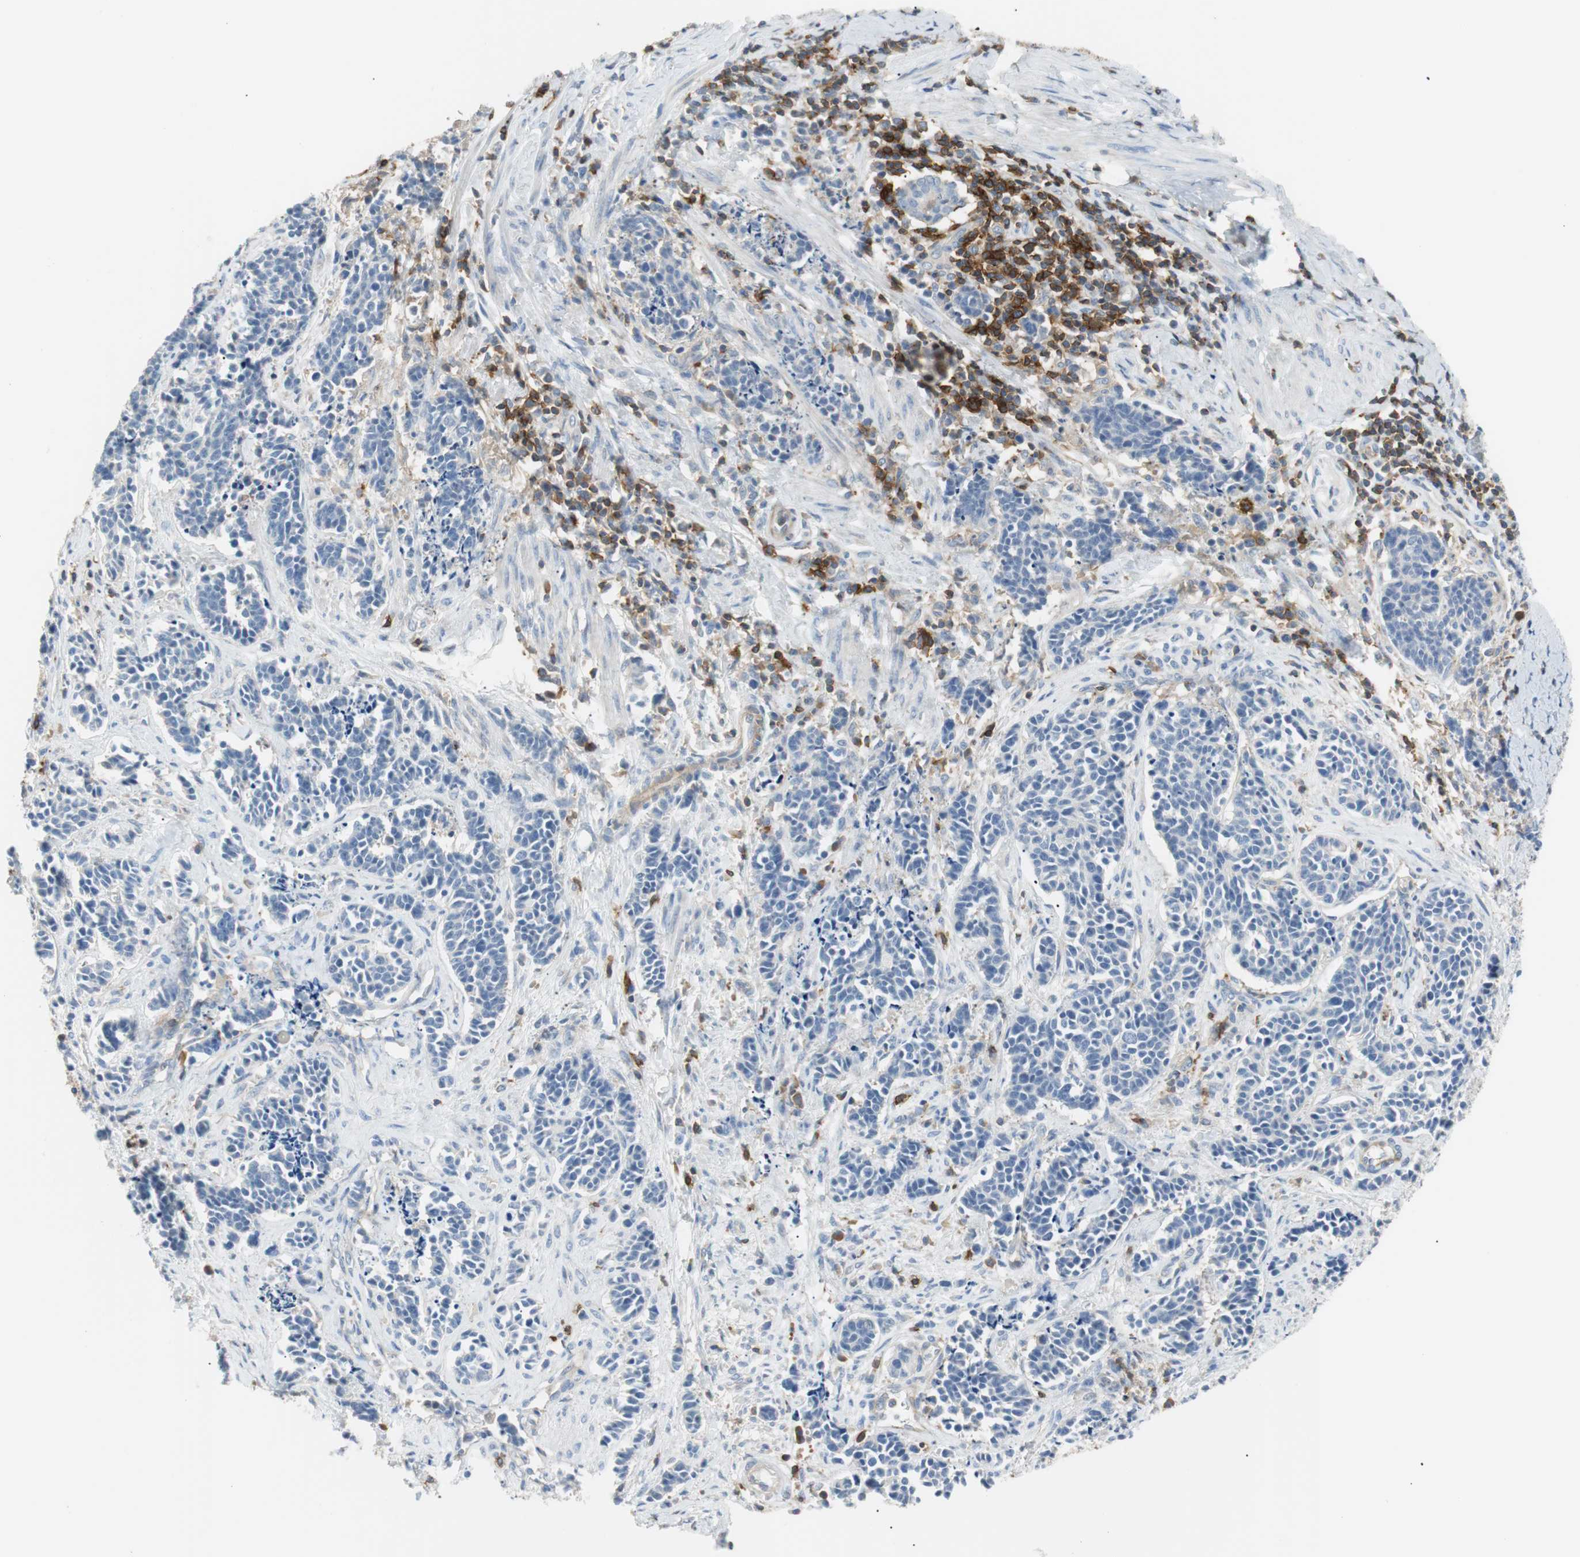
{"staining": {"intensity": "negative", "quantity": "none", "location": "none"}, "tissue": "cervical cancer", "cell_type": "Tumor cells", "image_type": "cancer", "snomed": [{"axis": "morphology", "description": "Squamous cell carcinoma, NOS"}, {"axis": "topography", "description": "Cervix"}], "caption": "This image is of cervical cancer (squamous cell carcinoma) stained with immunohistochemistry (IHC) to label a protein in brown with the nuclei are counter-stained blue. There is no expression in tumor cells. The staining is performed using DAB brown chromogen with nuclei counter-stained in using hematoxylin.", "gene": "TNFRSF18", "patient": {"sex": "female", "age": 35}}